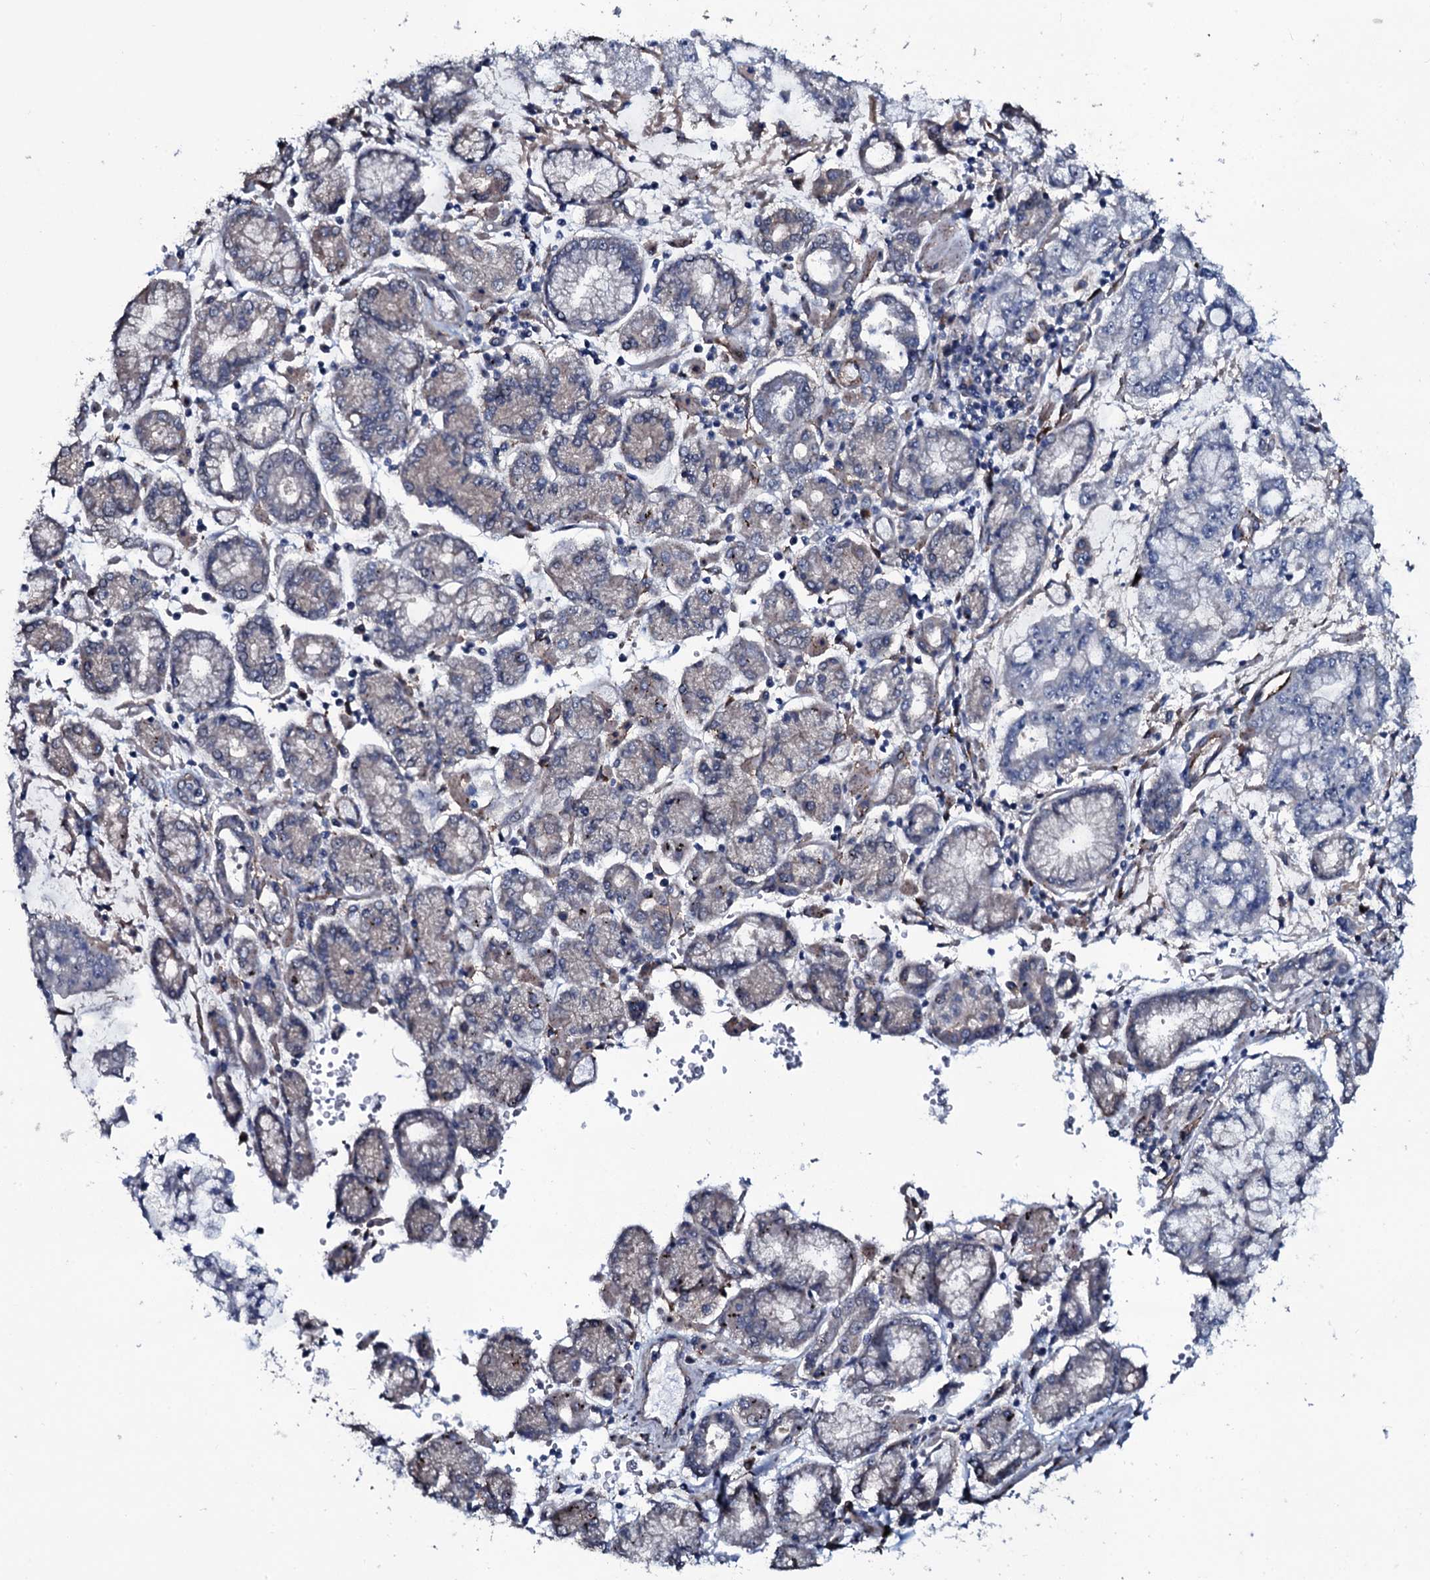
{"staining": {"intensity": "negative", "quantity": "none", "location": "none"}, "tissue": "stomach cancer", "cell_type": "Tumor cells", "image_type": "cancer", "snomed": [{"axis": "morphology", "description": "Adenocarcinoma, NOS"}, {"axis": "topography", "description": "Stomach"}], "caption": "High magnification brightfield microscopy of stomach cancer (adenocarcinoma) stained with DAB (brown) and counterstained with hematoxylin (blue): tumor cells show no significant expression.", "gene": "IL12B", "patient": {"sex": "male", "age": 76}}